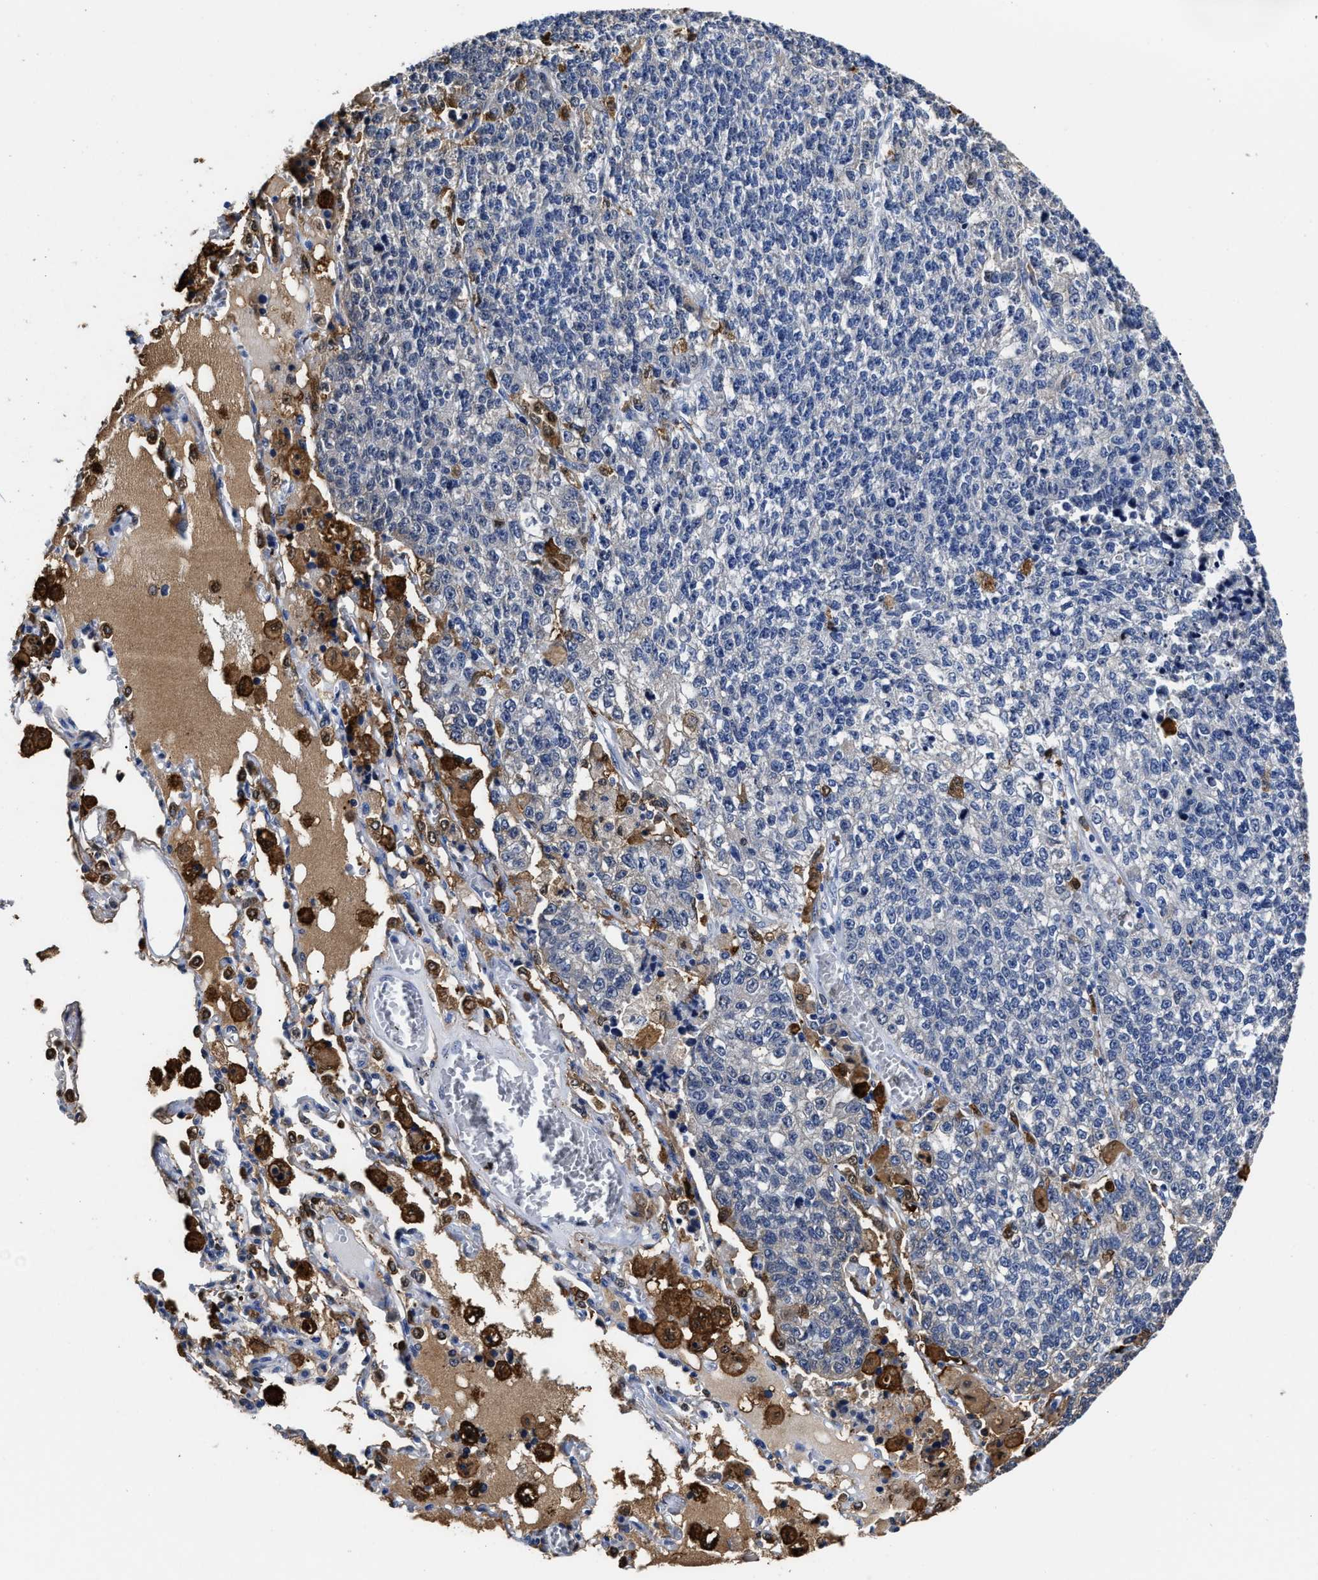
{"staining": {"intensity": "negative", "quantity": "none", "location": "none"}, "tissue": "lung cancer", "cell_type": "Tumor cells", "image_type": "cancer", "snomed": [{"axis": "morphology", "description": "Adenocarcinoma, NOS"}, {"axis": "topography", "description": "Lung"}], "caption": "Protein analysis of lung adenocarcinoma shows no significant expression in tumor cells.", "gene": "PRPF4B", "patient": {"sex": "male", "age": 49}}